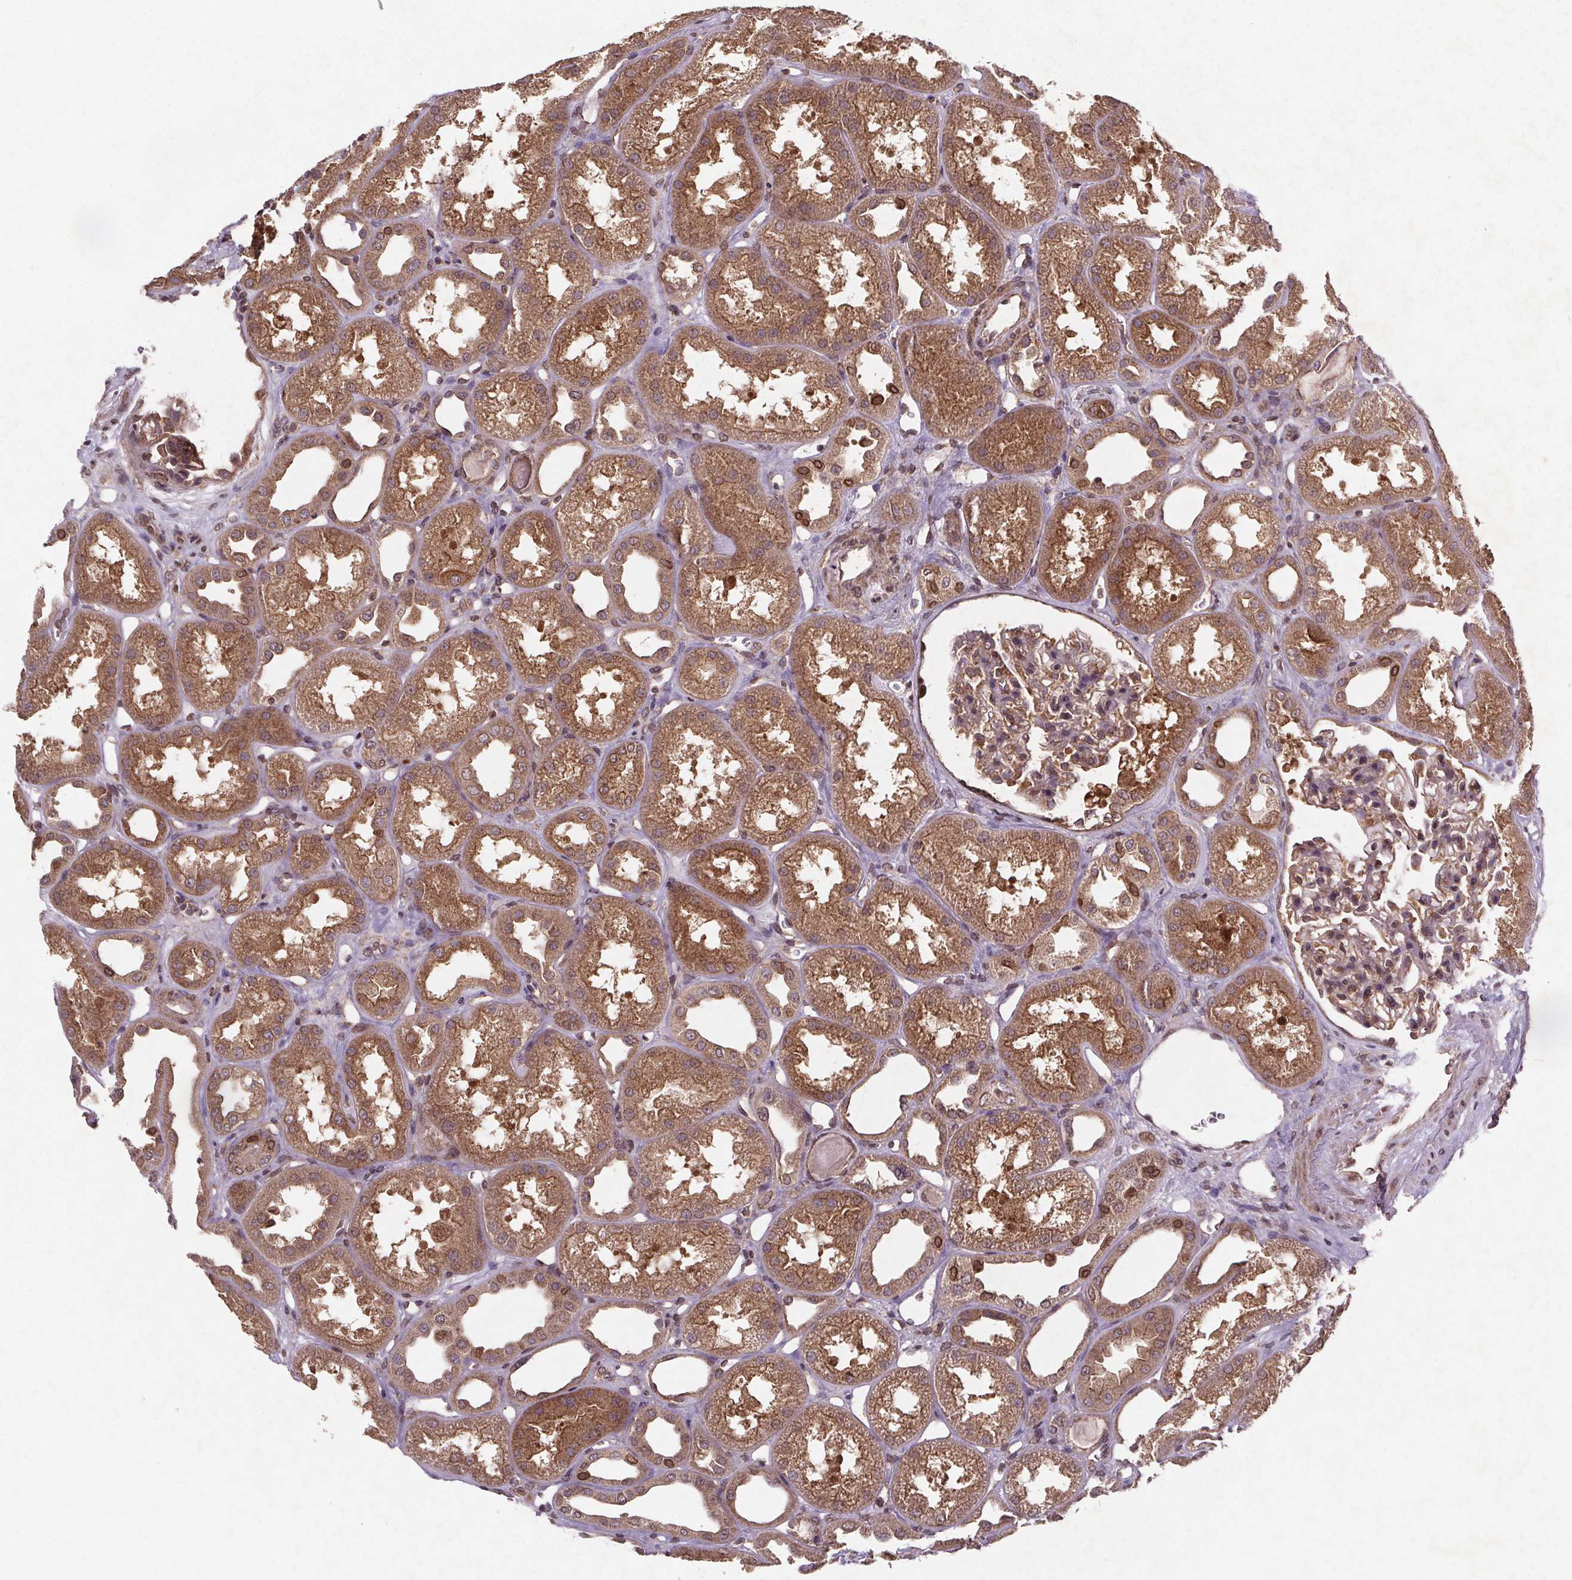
{"staining": {"intensity": "weak", "quantity": "<25%", "location": "cytoplasmic/membranous"}, "tissue": "kidney", "cell_type": "Cells in glomeruli", "image_type": "normal", "snomed": [{"axis": "morphology", "description": "Normal tissue, NOS"}, {"axis": "topography", "description": "Kidney"}], "caption": "An image of kidney stained for a protein reveals no brown staining in cells in glomeruli. (DAB (3,3'-diaminobenzidine) IHC with hematoxylin counter stain).", "gene": "STRN3", "patient": {"sex": "male", "age": 61}}